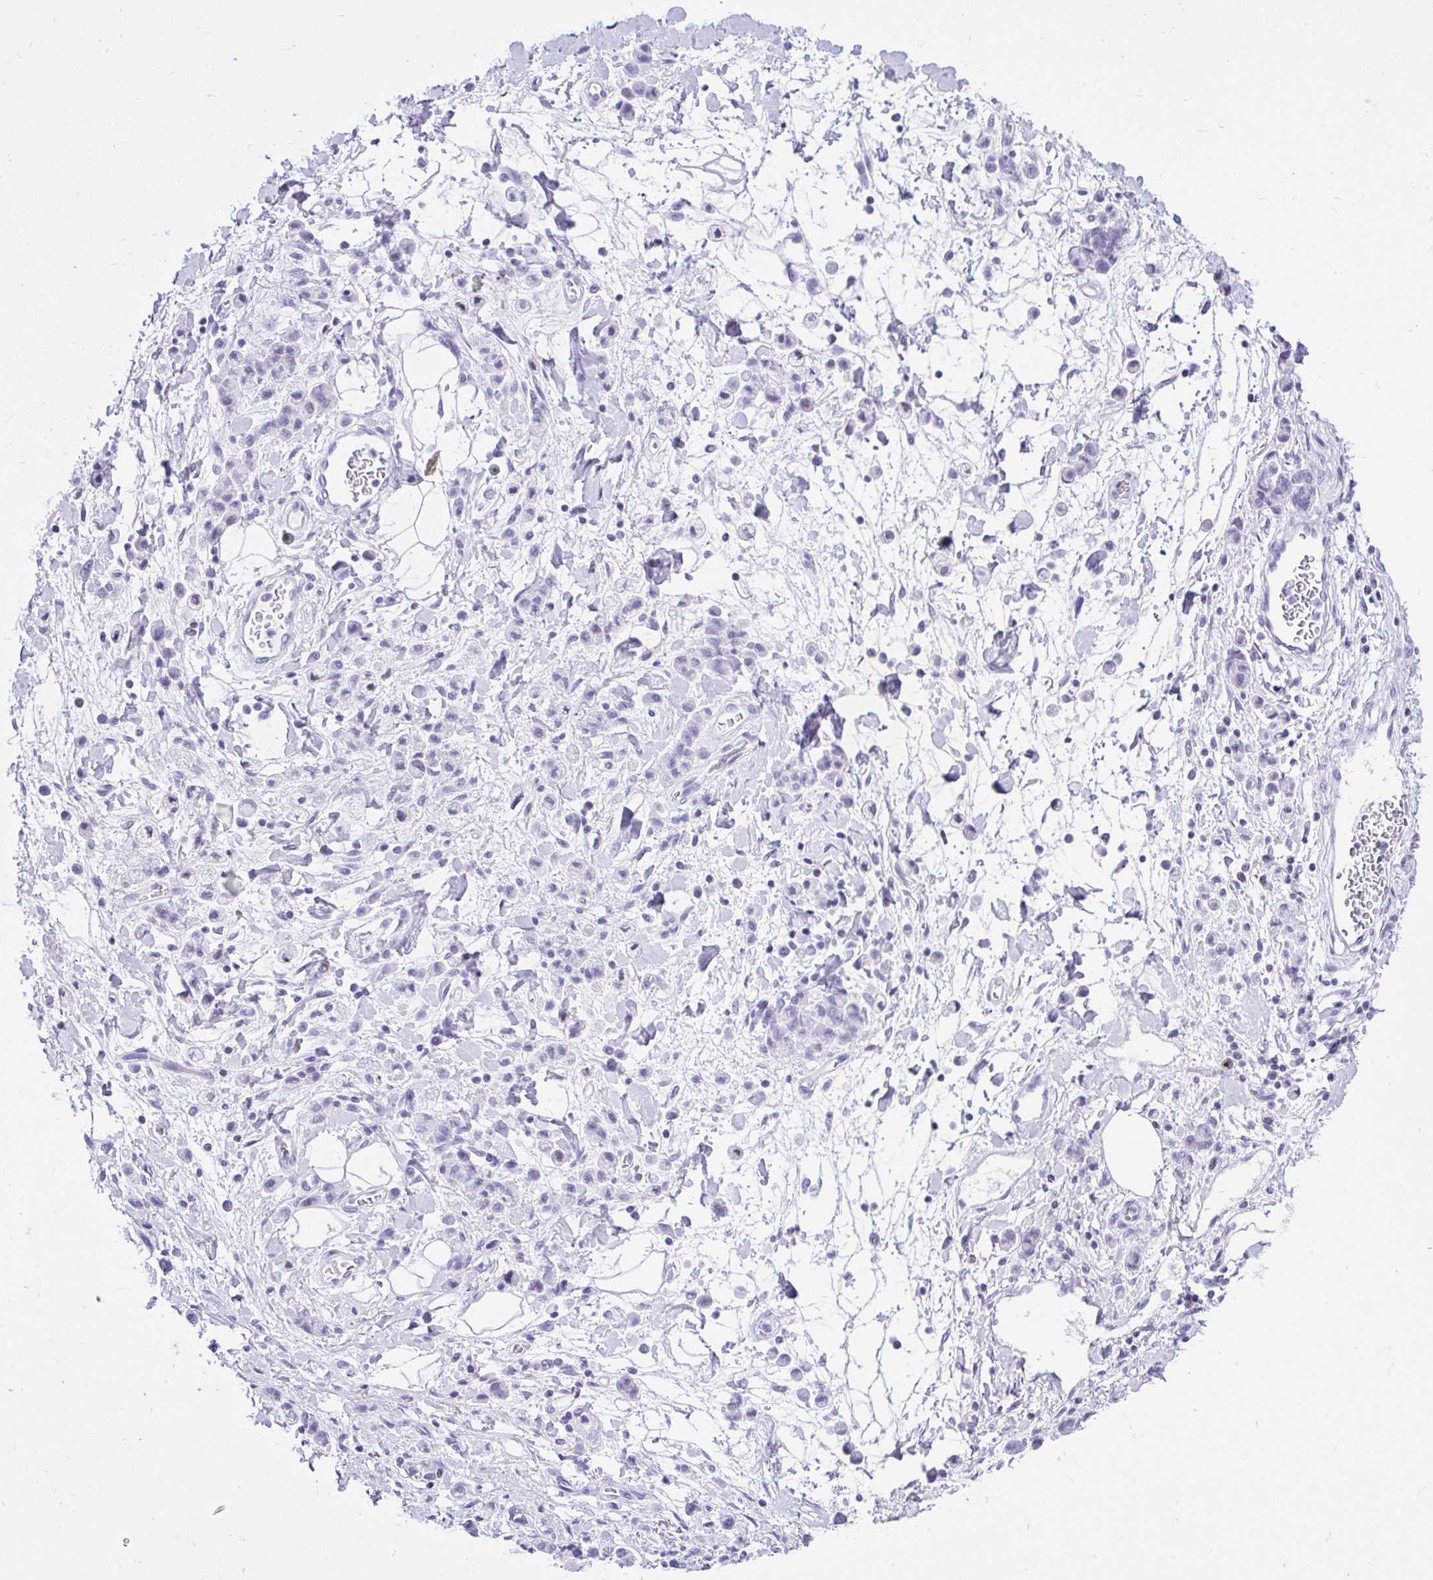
{"staining": {"intensity": "negative", "quantity": "none", "location": "none"}, "tissue": "stomach cancer", "cell_type": "Tumor cells", "image_type": "cancer", "snomed": [{"axis": "morphology", "description": "Adenocarcinoma, NOS"}, {"axis": "topography", "description": "Stomach"}], "caption": "IHC image of neoplastic tissue: human adenocarcinoma (stomach) stained with DAB (3,3'-diaminobenzidine) demonstrates no significant protein positivity in tumor cells. Nuclei are stained in blue.", "gene": "KRT27", "patient": {"sex": "male", "age": 77}}